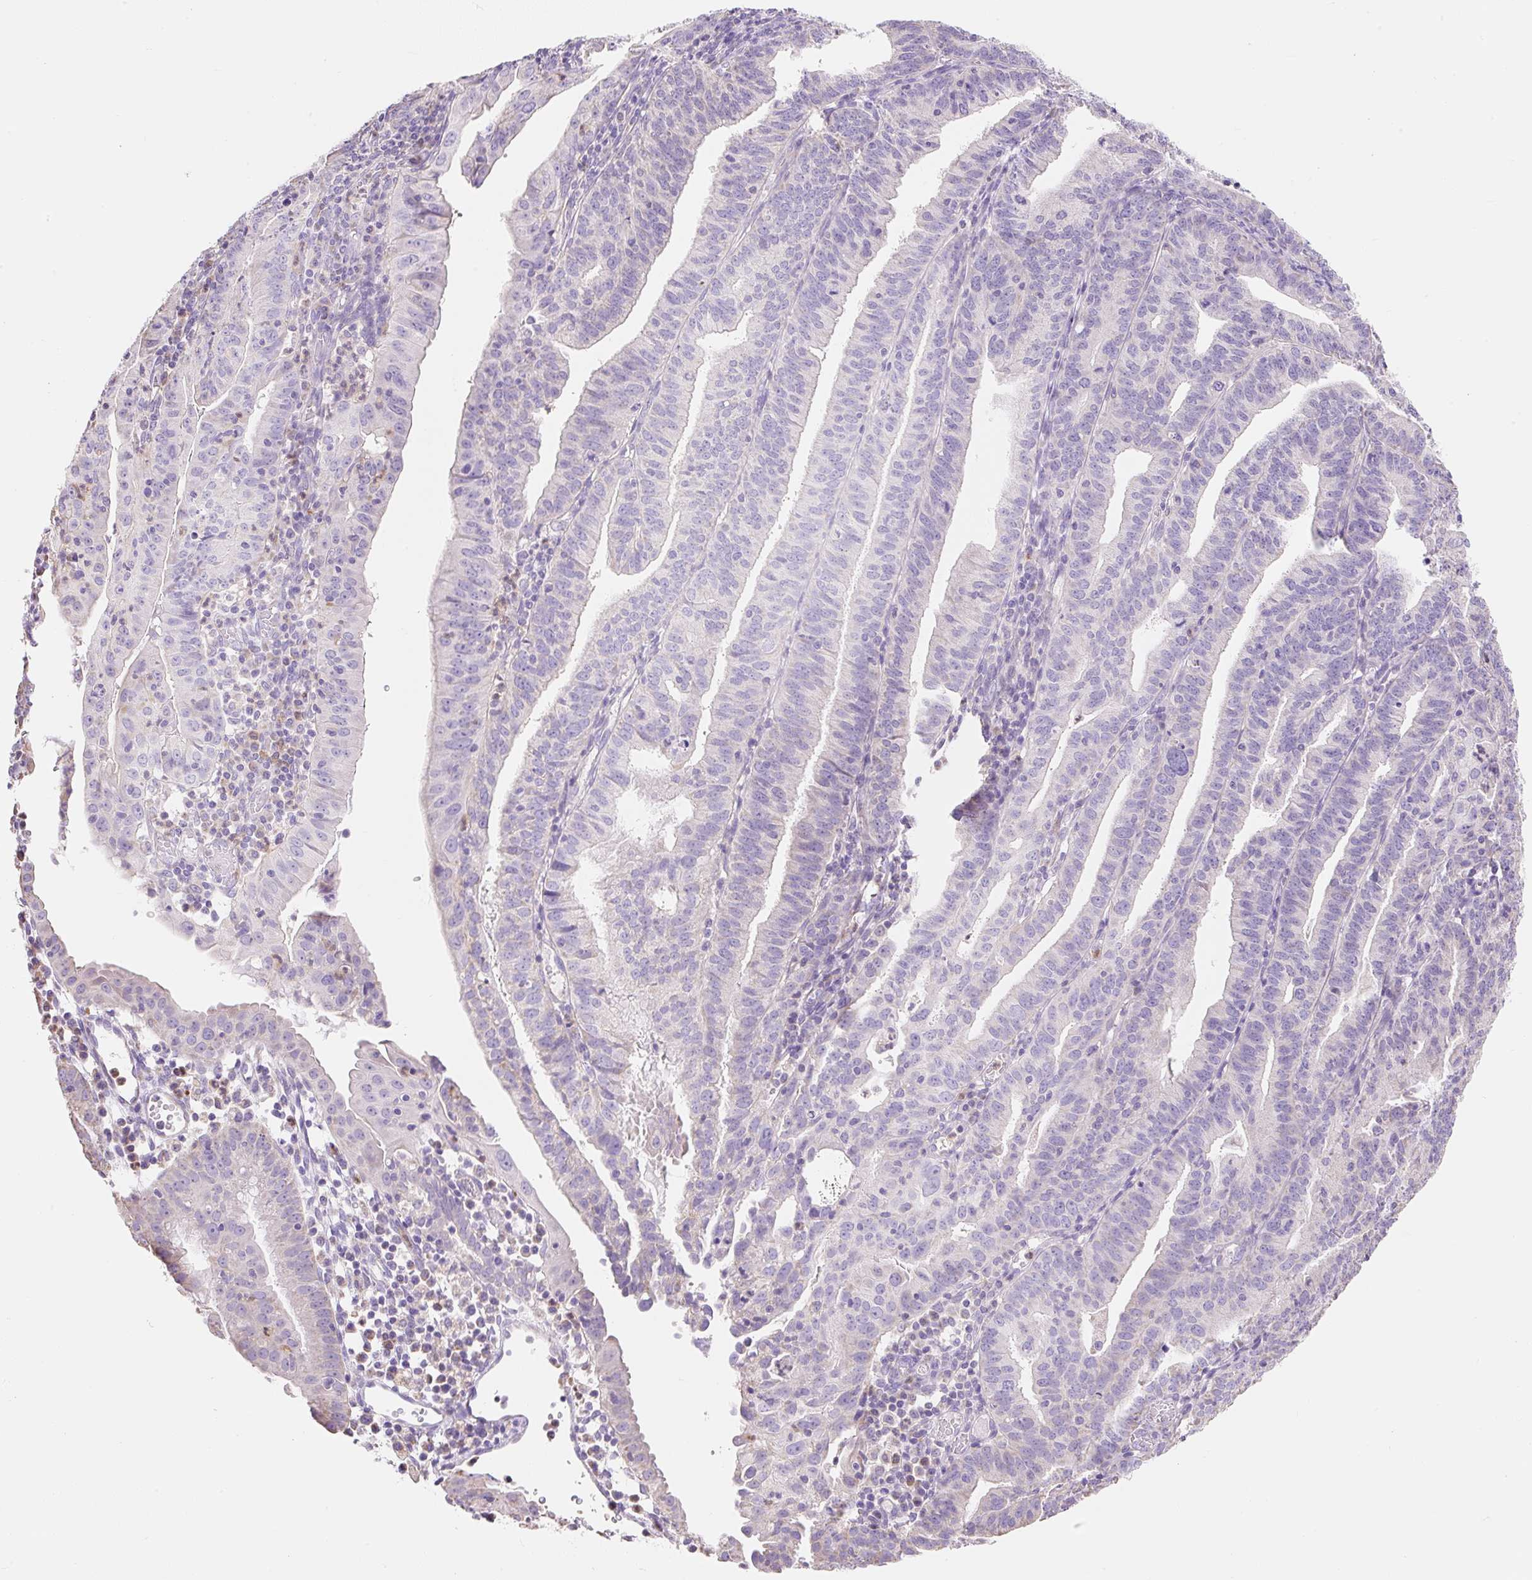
{"staining": {"intensity": "negative", "quantity": "none", "location": "none"}, "tissue": "endometrial cancer", "cell_type": "Tumor cells", "image_type": "cancer", "snomed": [{"axis": "morphology", "description": "Adenocarcinoma, NOS"}, {"axis": "topography", "description": "Endometrium"}], "caption": "Endometrial cancer was stained to show a protein in brown. There is no significant positivity in tumor cells.", "gene": "DHX35", "patient": {"sex": "female", "age": 60}}